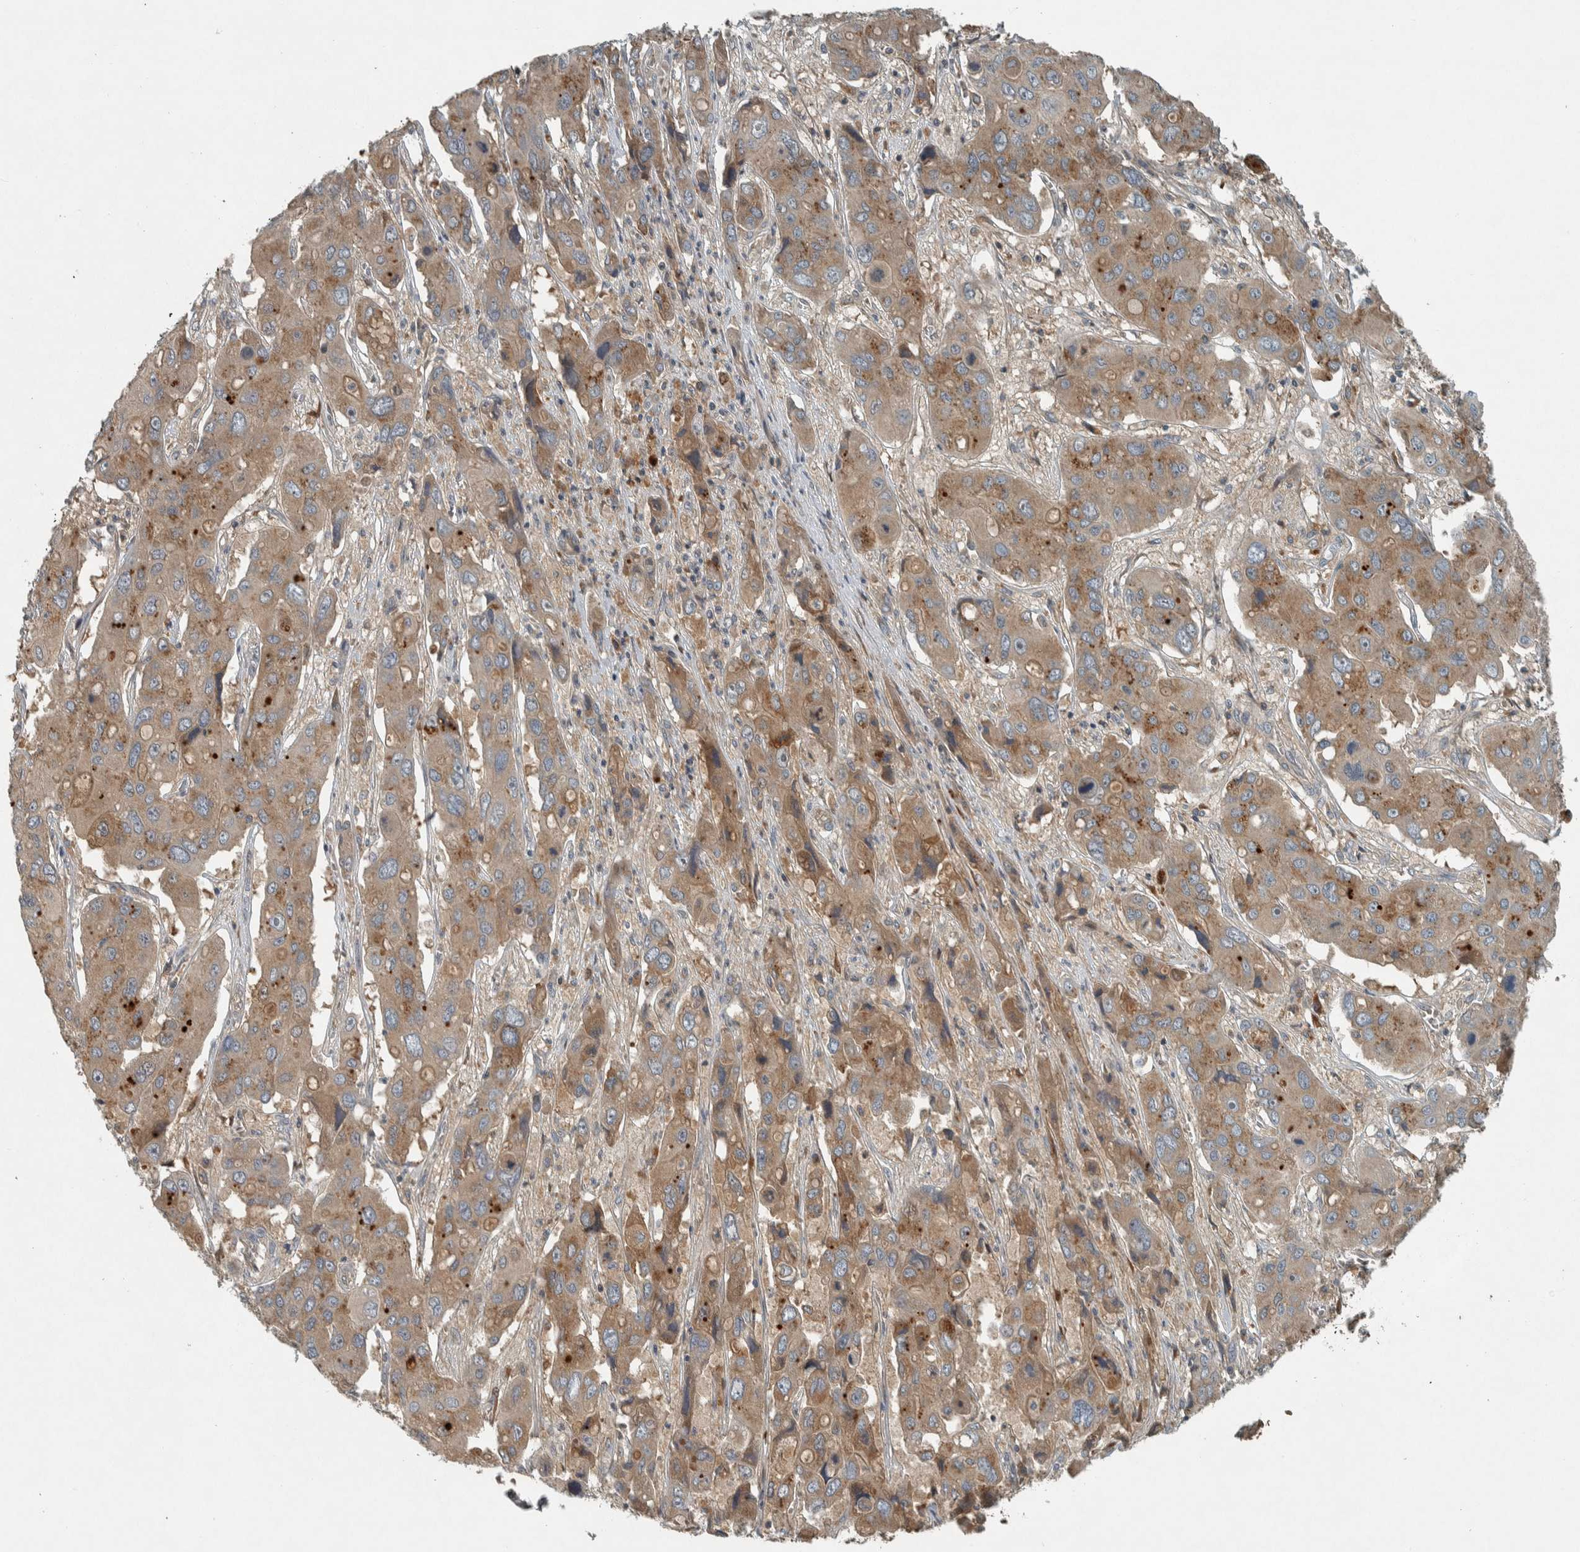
{"staining": {"intensity": "moderate", "quantity": ">75%", "location": "cytoplasmic/membranous"}, "tissue": "liver cancer", "cell_type": "Tumor cells", "image_type": "cancer", "snomed": [{"axis": "morphology", "description": "Cholangiocarcinoma"}, {"axis": "topography", "description": "Liver"}], "caption": "IHC (DAB) staining of liver cholangiocarcinoma shows moderate cytoplasmic/membranous protein positivity in about >75% of tumor cells. (Stains: DAB (3,3'-diaminobenzidine) in brown, nuclei in blue, Microscopy: brightfield microscopy at high magnification).", "gene": "CLCN2", "patient": {"sex": "male", "age": 67}}